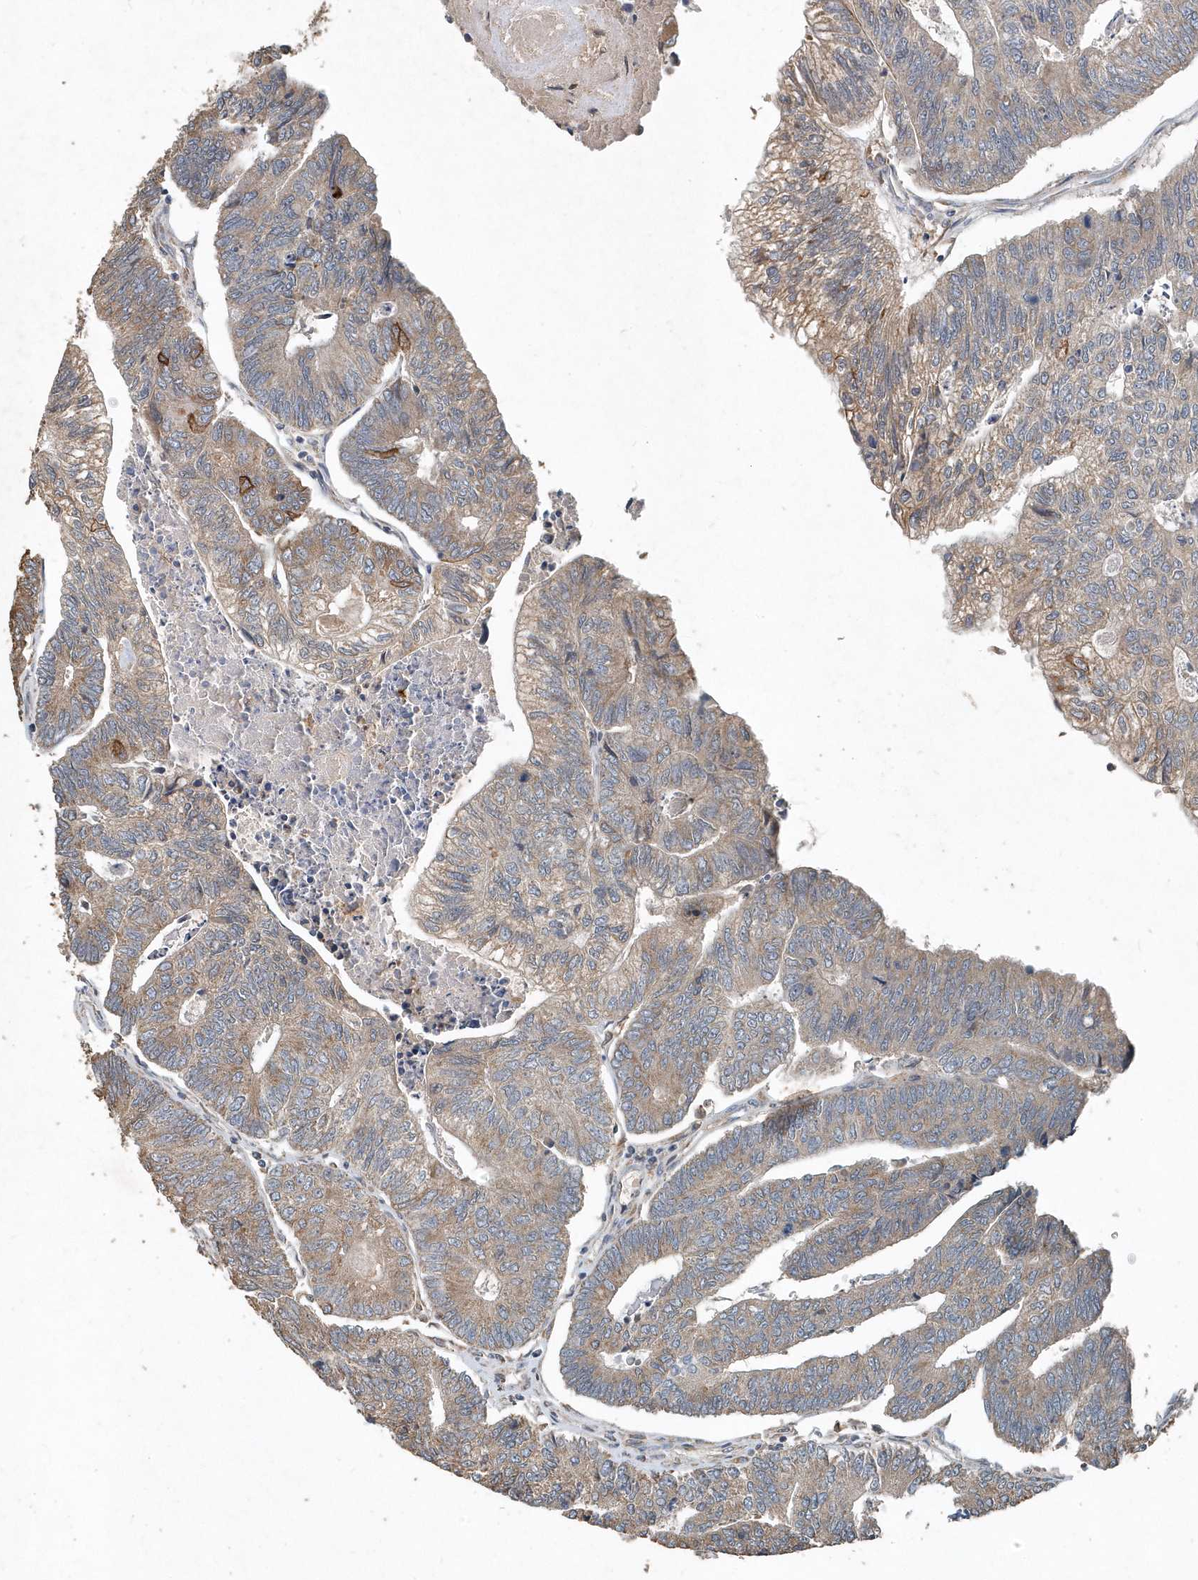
{"staining": {"intensity": "weak", "quantity": ">75%", "location": "cytoplasmic/membranous"}, "tissue": "colorectal cancer", "cell_type": "Tumor cells", "image_type": "cancer", "snomed": [{"axis": "morphology", "description": "Adenocarcinoma, NOS"}, {"axis": "topography", "description": "Colon"}], "caption": "A low amount of weak cytoplasmic/membranous positivity is appreciated in approximately >75% of tumor cells in adenocarcinoma (colorectal) tissue. (DAB (3,3'-diaminobenzidine) = brown stain, brightfield microscopy at high magnification).", "gene": "SCFD2", "patient": {"sex": "female", "age": 67}}